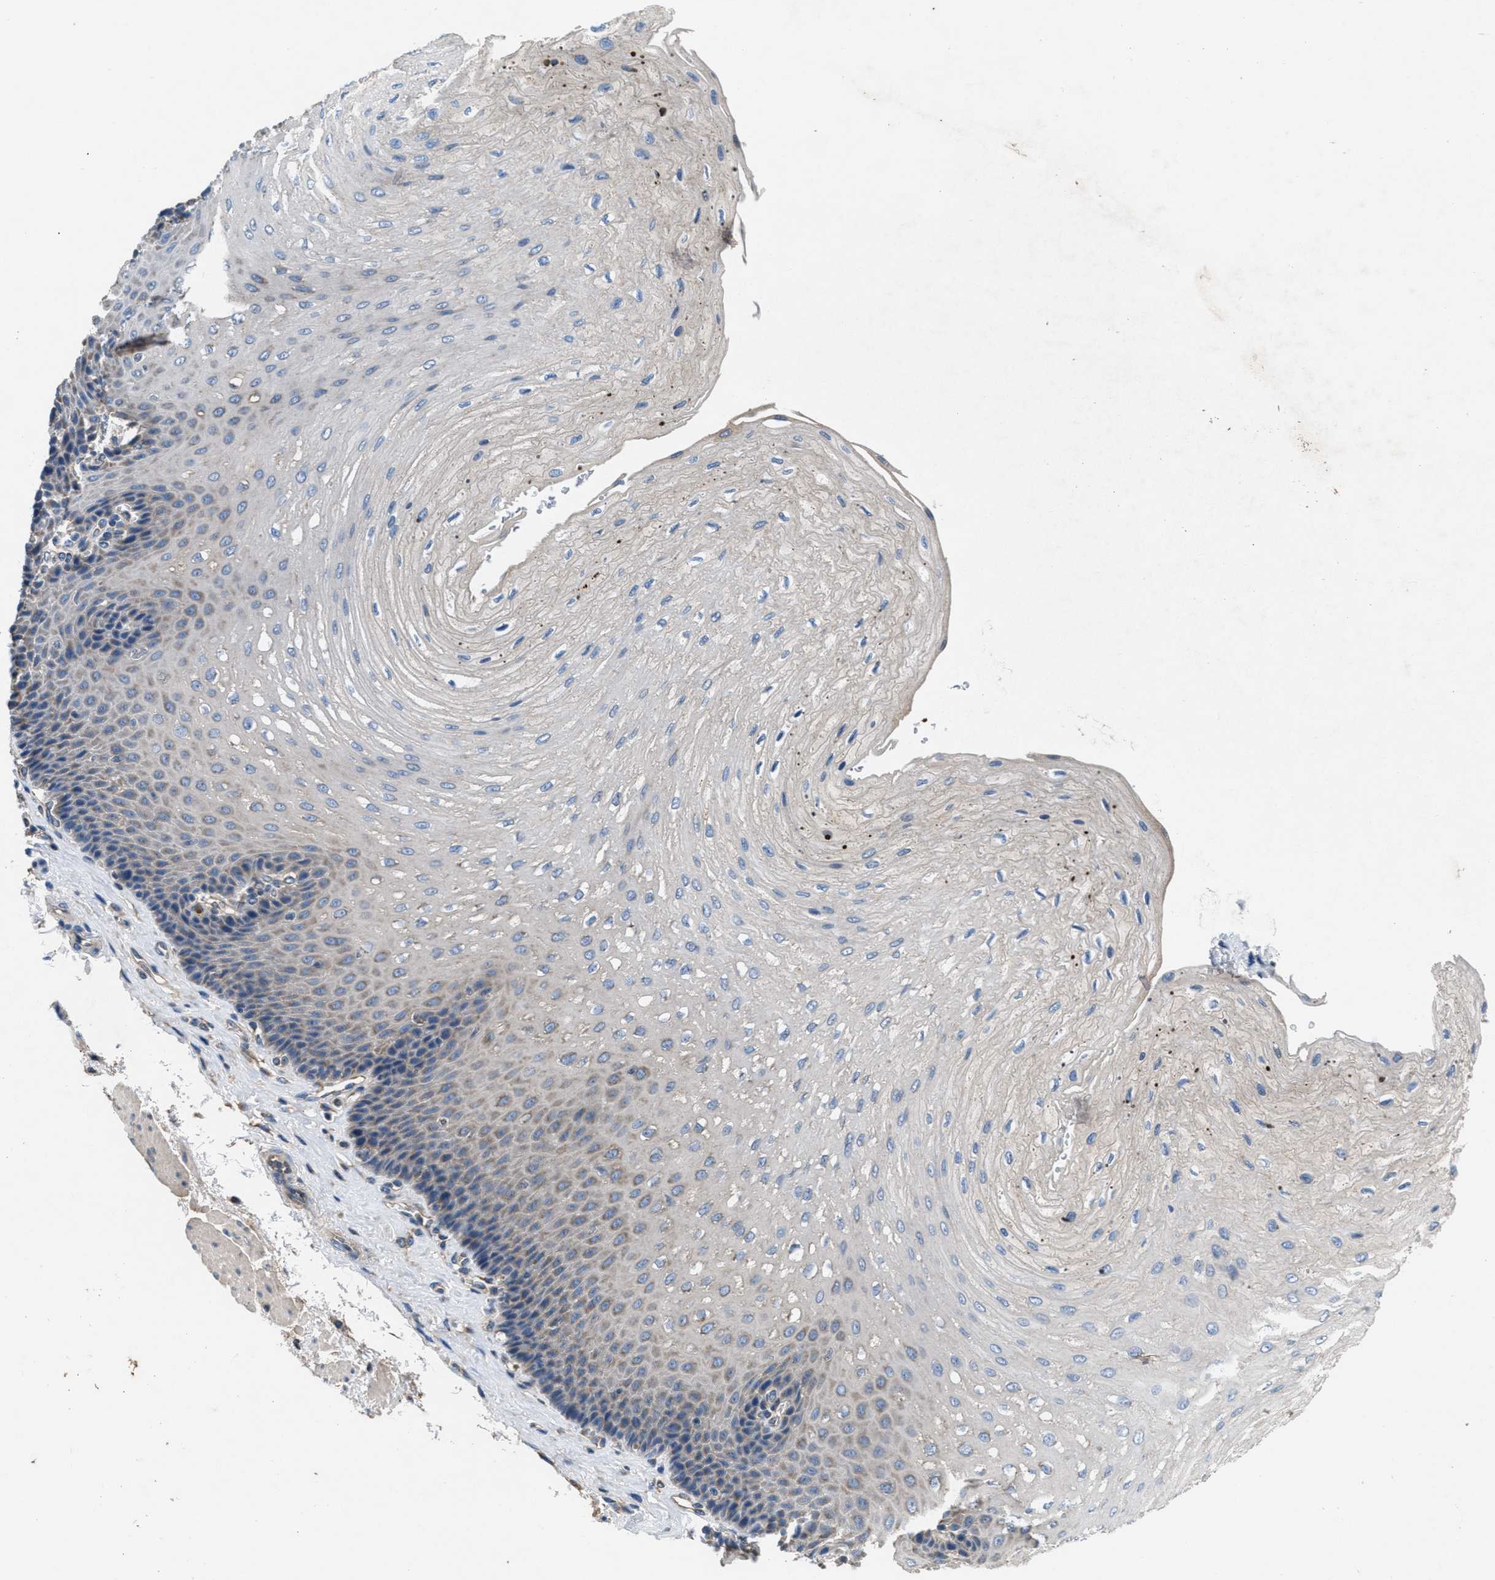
{"staining": {"intensity": "weak", "quantity": "<25%", "location": "cytoplasmic/membranous"}, "tissue": "esophagus", "cell_type": "Squamous epithelial cells", "image_type": "normal", "snomed": [{"axis": "morphology", "description": "Normal tissue, NOS"}, {"axis": "topography", "description": "Esophagus"}], "caption": "Immunohistochemistry (IHC) of unremarkable esophagus exhibits no staining in squamous epithelial cells.", "gene": "GALK1", "patient": {"sex": "female", "age": 72}}